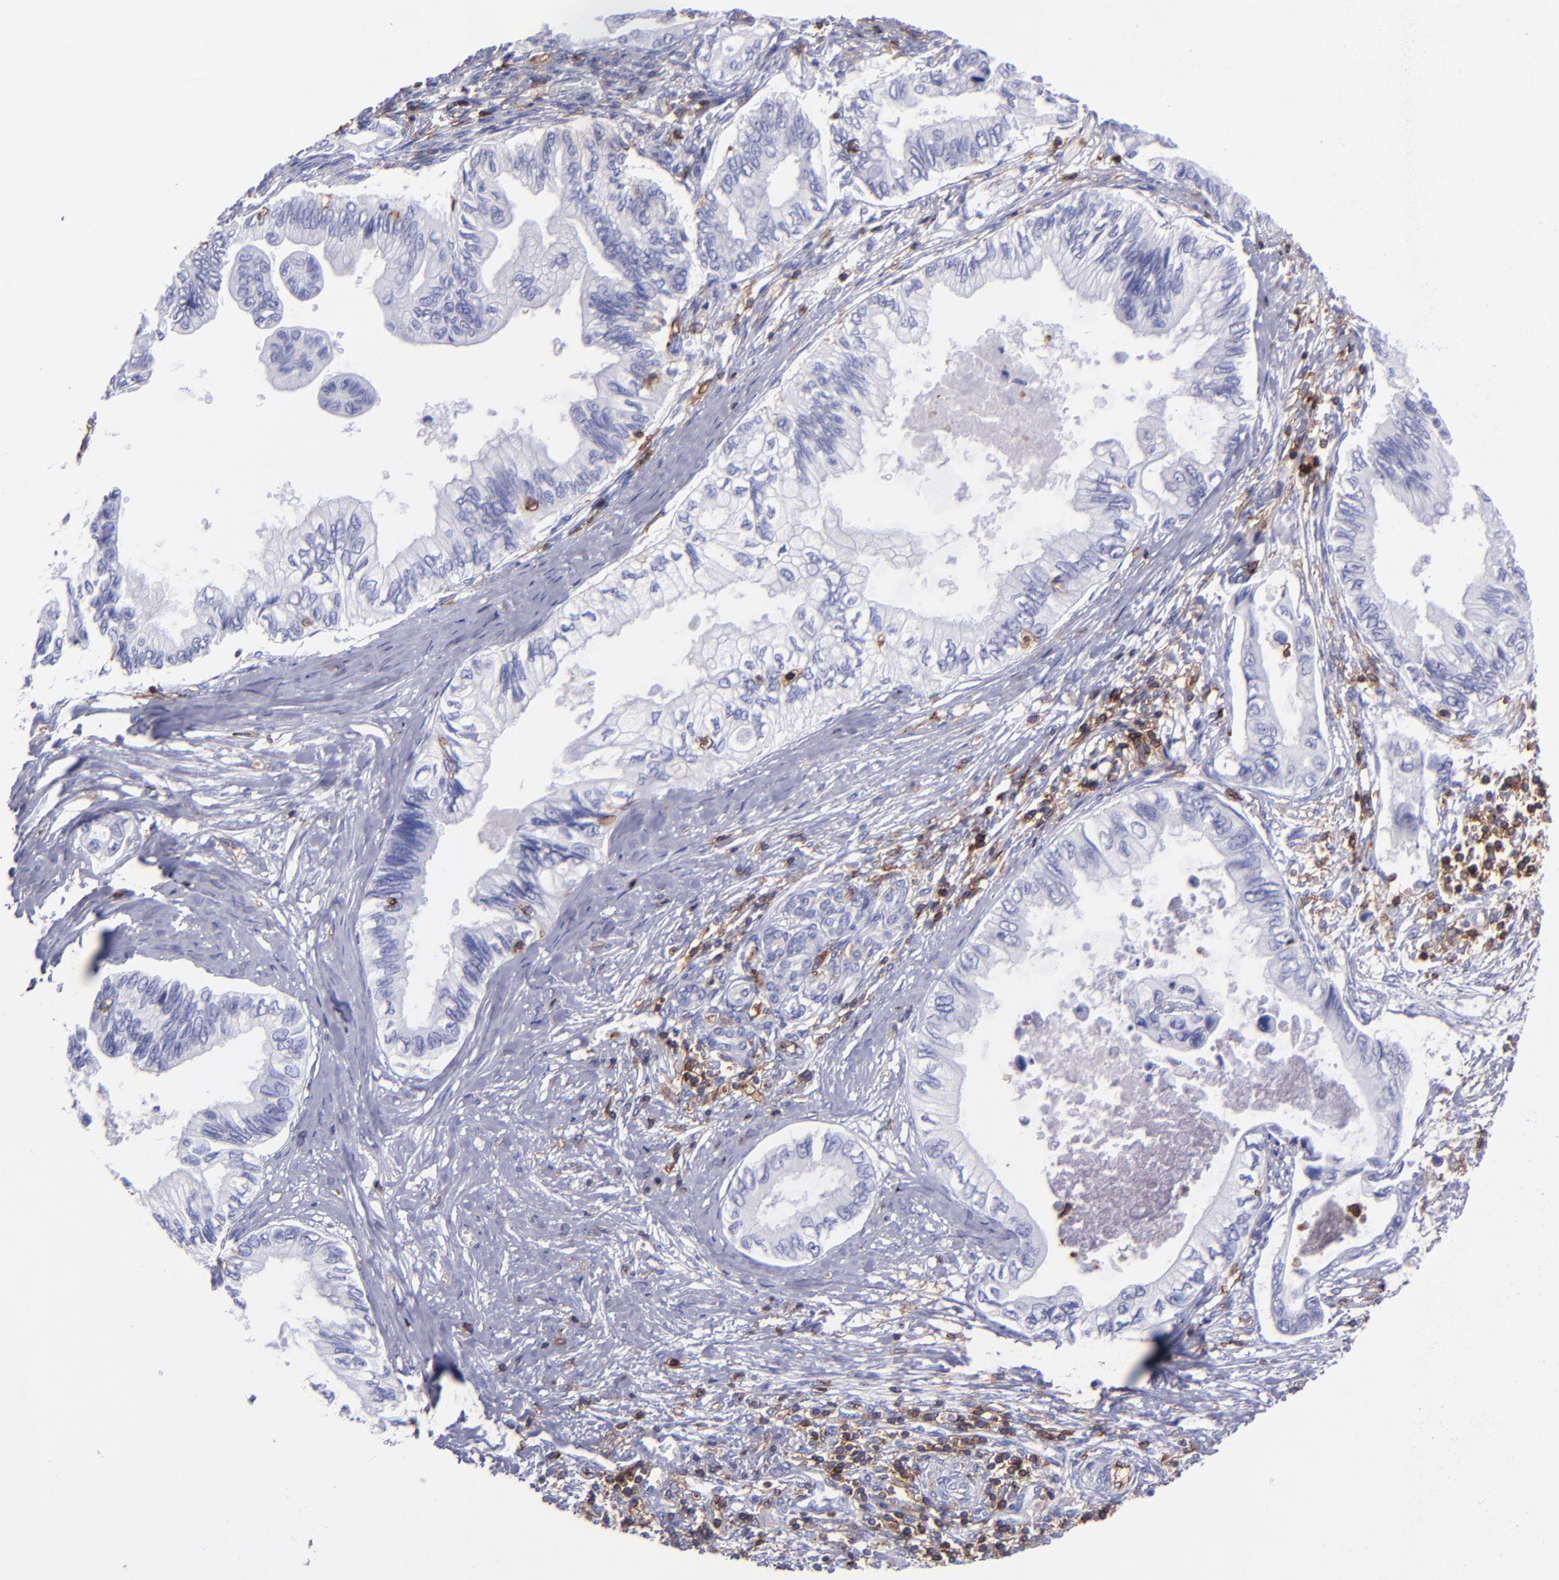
{"staining": {"intensity": "negative", "quantity": "none", "location": "none"}, "tissue": "pancreatic cancer", "cell_type": "Tumor cells", "image_type": "cancer", "snomed": [{"axis": "morphology", "description": "Adenocarcinoma, NOS"}, {"axis": "topography", "description": "Pancreas"}], "caption": "High power microscopy histopathology image of an IHC image of pancreatic cancer, revealing no significant staining in tumor cells. The staining was performed using DAB (3,3'-diaminobenzidine) to visualize the protein expression in brown, while the nuclei were stained in blue with hematoxylin (Magnification: 20x).", "gene": "ICAM3", "patient": {"sex": "female", "age": 66}}